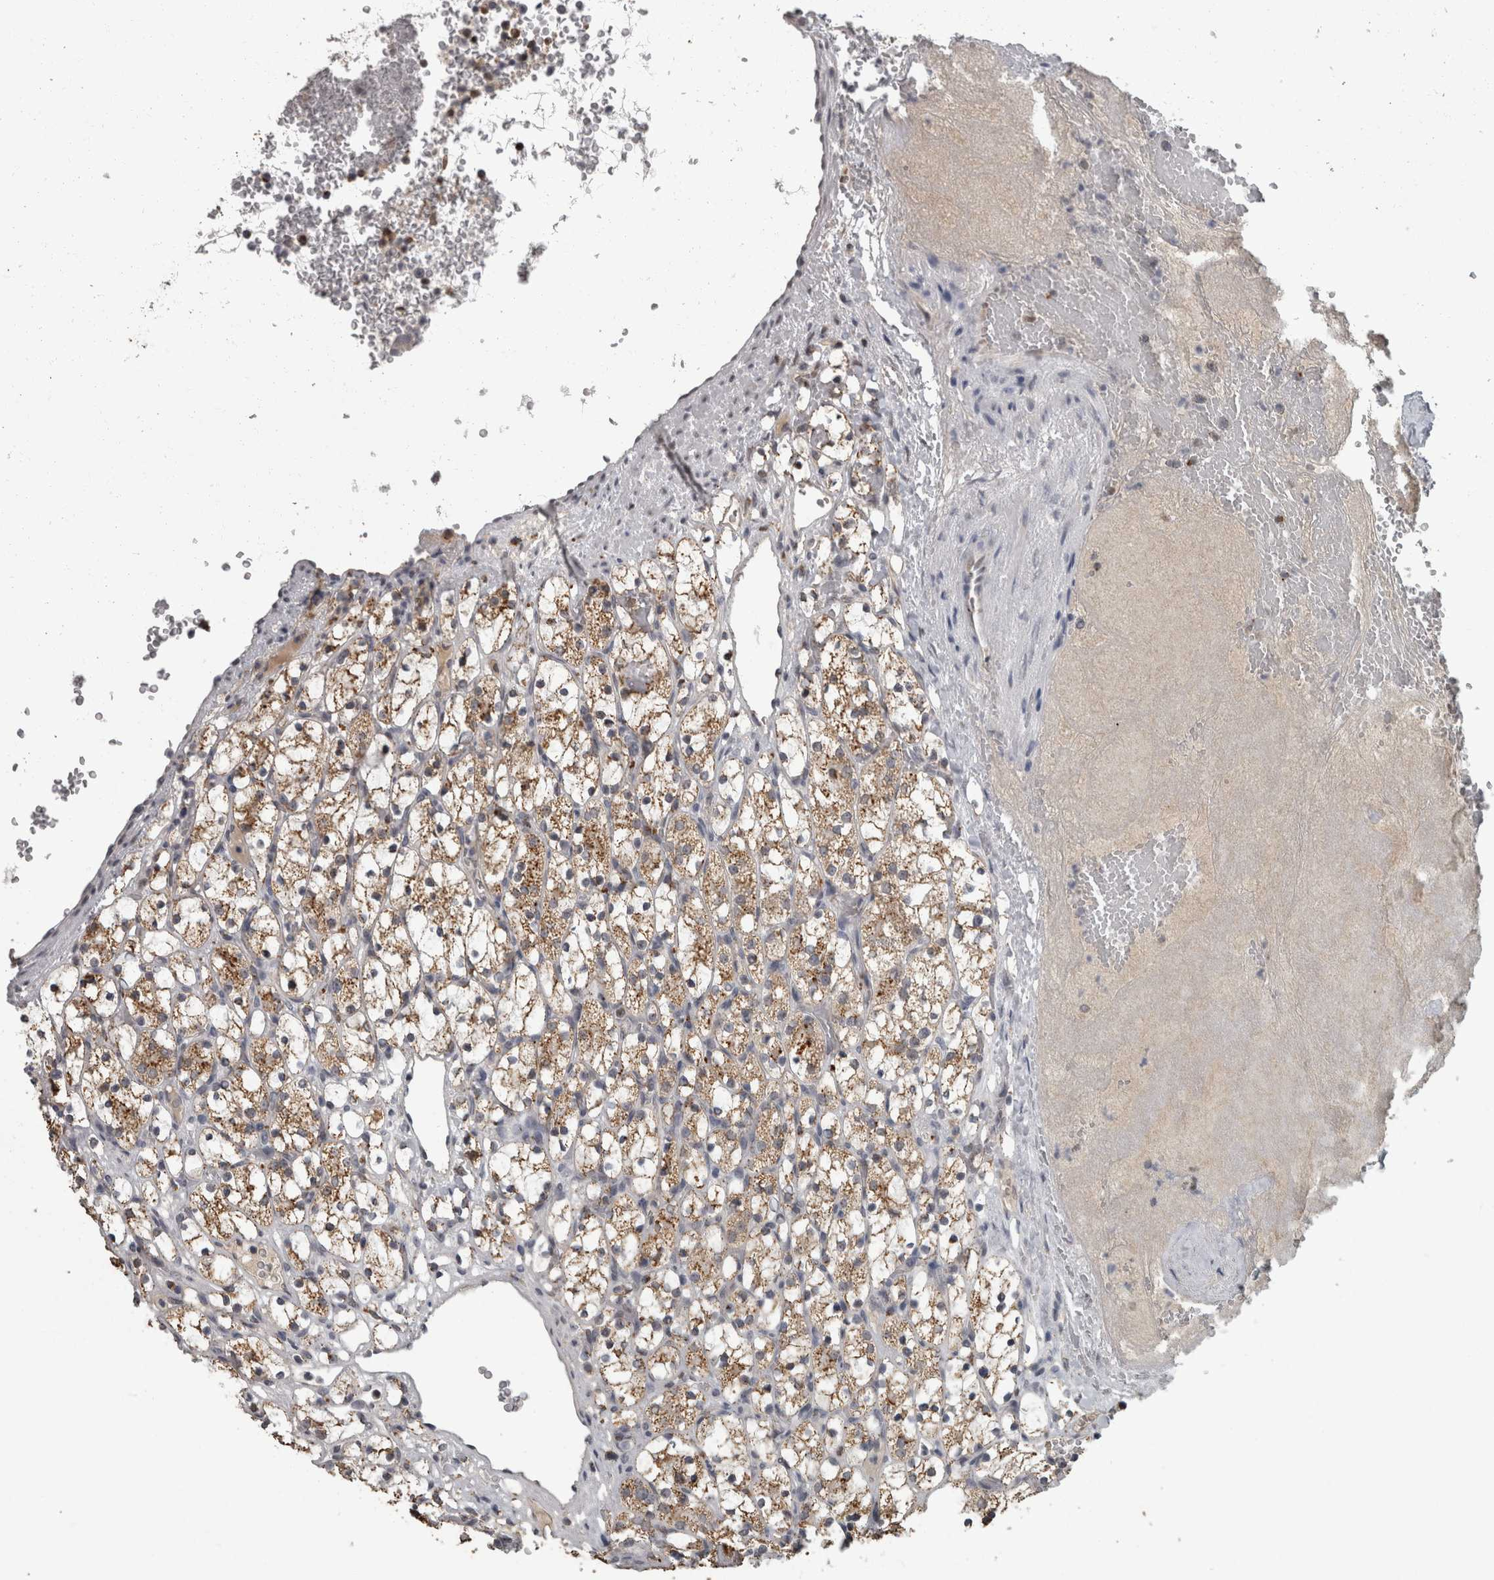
{"staining": {"intensity": "moderate", "quantity": ">75%", "location": "cytoplasmic/membranous"}, "tissue": "renal cancer", "cell_type": "Tumor cells", "image_type": "cancer", "snomed": [{"axis": "morphology", "description": "Adenocarcinoma, NOS"}, {"axis": "topography", "description": "Kidney"}], "caption": "Brown immunohistochemical staining in human adenocarcinoma (renal) exhibits moderate cytoplasmic/membranous staining in approximately >75% of tumor cells. The protein of interest is shown in brown color, while the nuclei are stained blue.", "gene": "NAAA", "patient": {"sex": "female", "age": 69}}